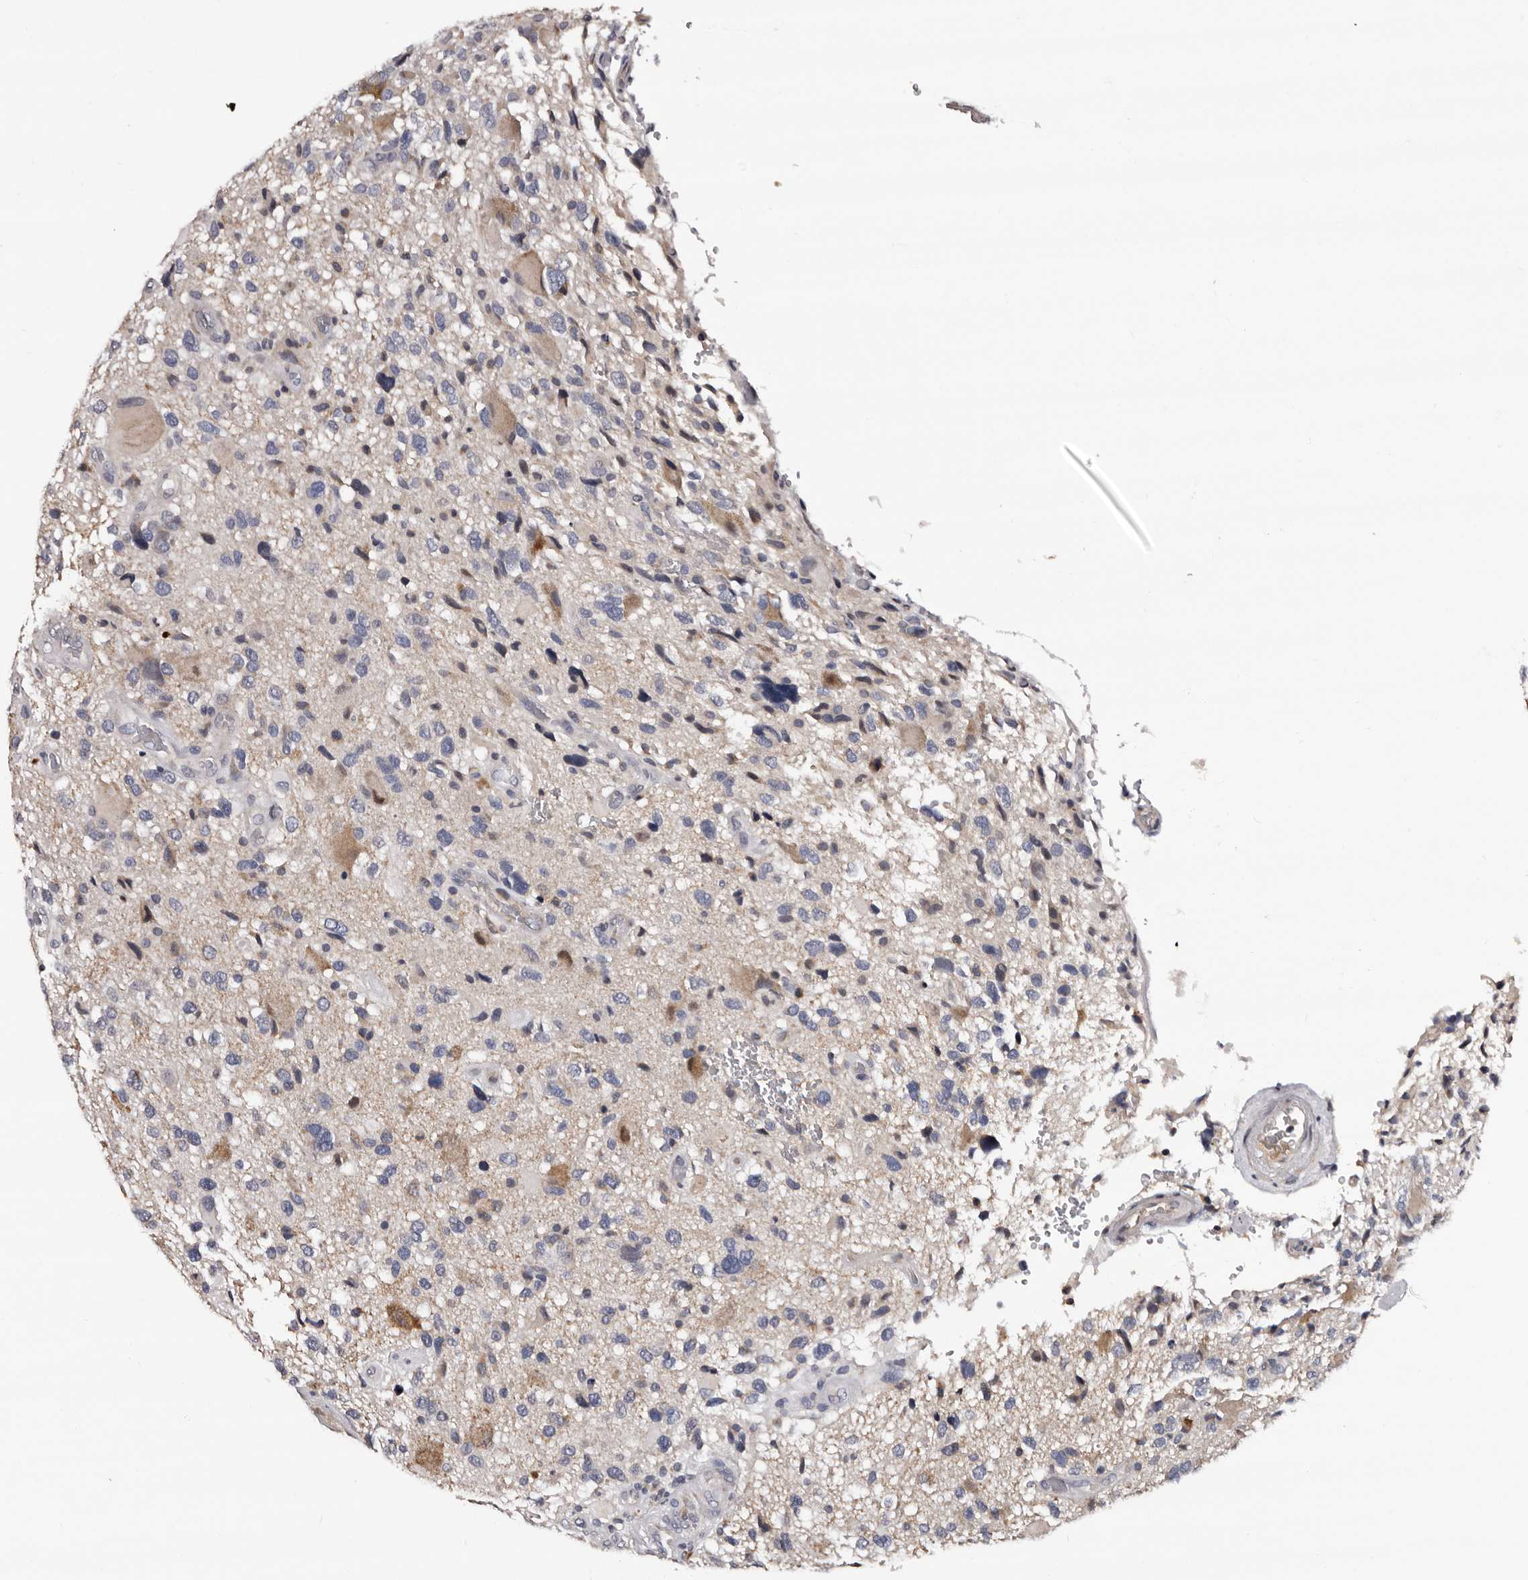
{"staining": {"intensity": "weak", "quantity": "<25%", "location": "cytoplasmic/membranous"}, "tissue": "glioma", "cell_type": "Tumor cells", "image_type": "cancer", "snomed": [{"axis": "morphology", "description": "Glioma, malignant, High grade"}, {"axis": "topography", "description": "Brain"}], "caption": "An IHC photomicrograph of malignant high-grade glioma is shown. There is no staining in tumor cells of malignant high-grade glioma.", "gene": "TAF4B", "patient": {"sex": "male", "age": 33}}